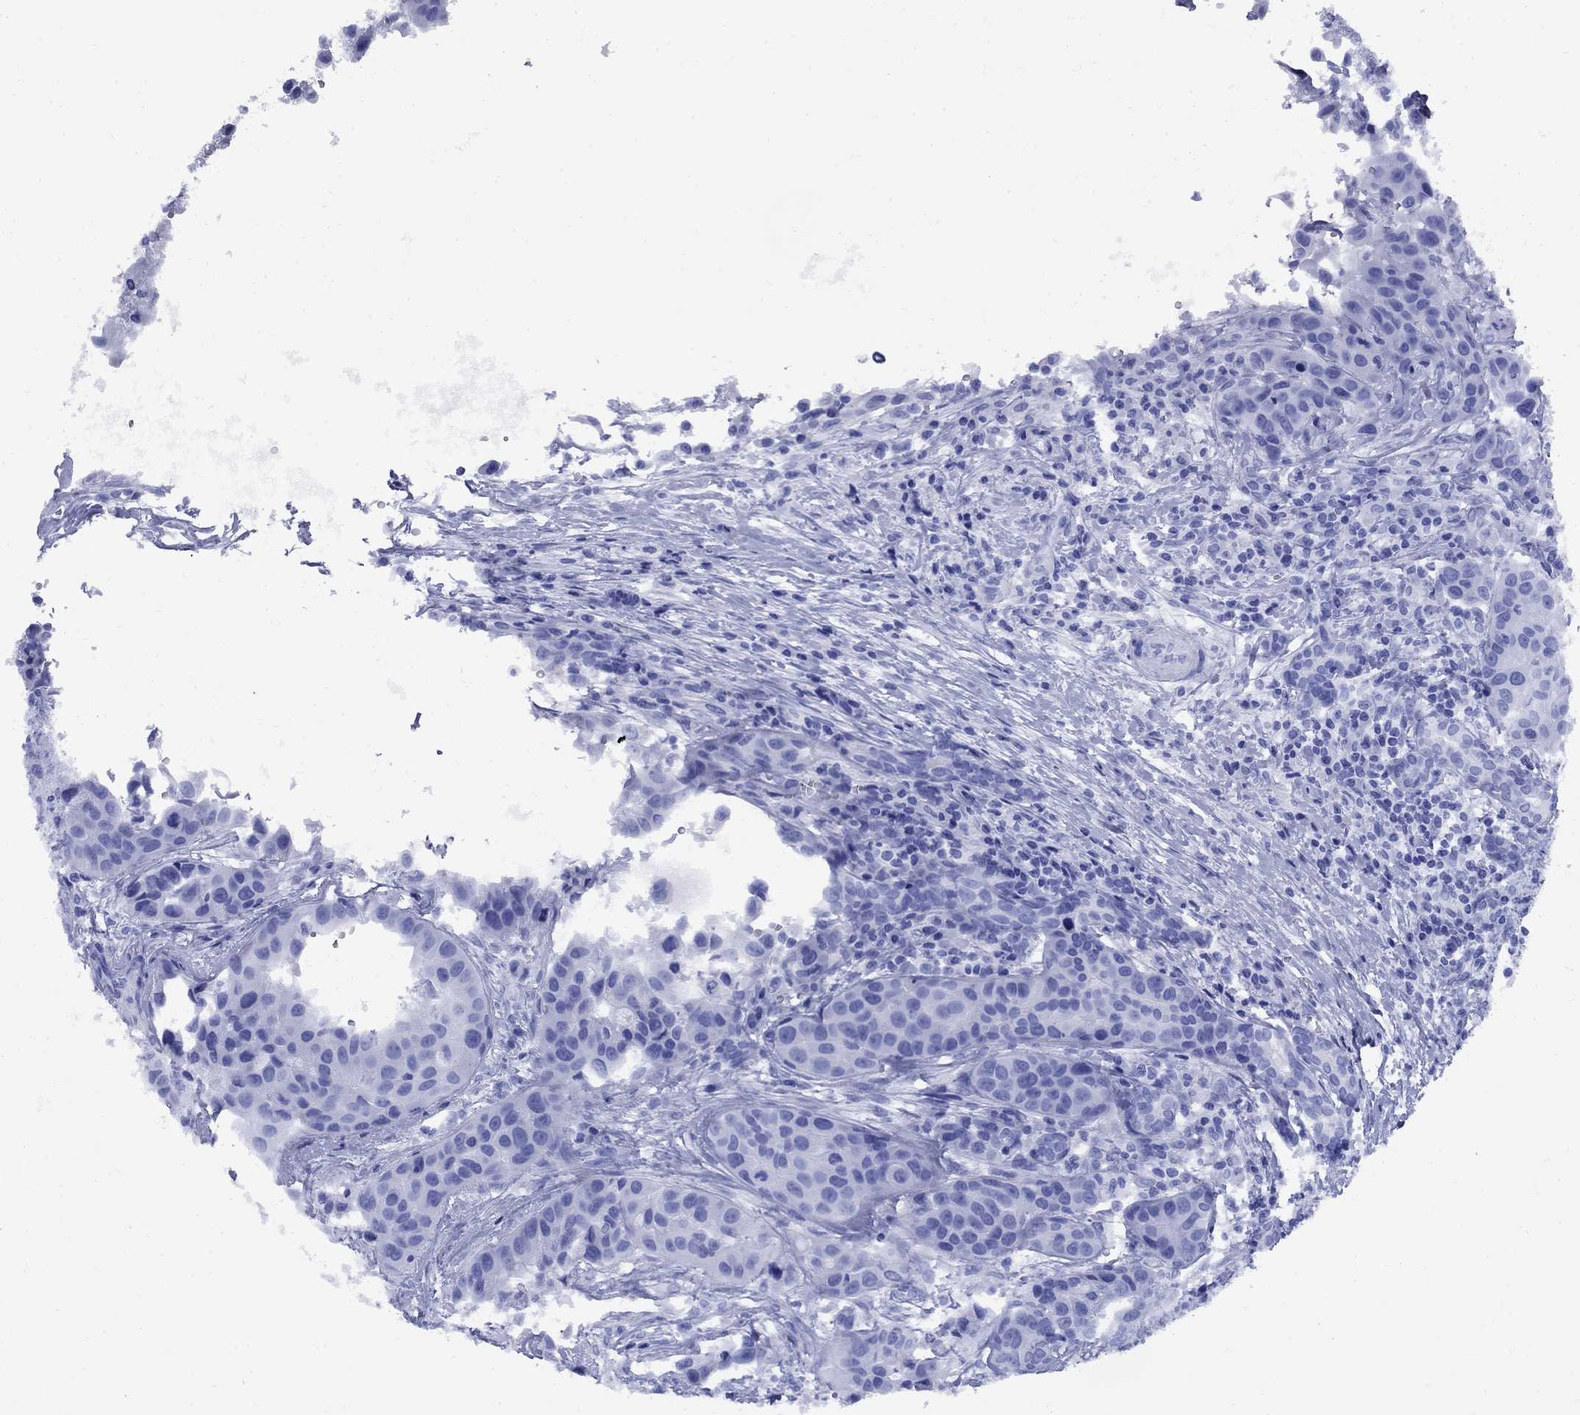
{"staining": {"intensity": "negative", "quantity": "none", "location": "none"}, "tissue": "head and neck cancer", "cell_type": "Tumor cells", "image_type": "cancer", "snomed": [{"axis": "morphology", "description": "Adenocarcinoma, NOS"}, {"axis": "topography", "description": "Head-Neck"}], "caption": "Immunohistochemistry micrograph of neoplastic tissue: head and neck cancer (adenocarcinoma) stained with DAB (3,3'-diaminobenzidine) exhibits no significant protein staining in tumor cells.", "gene": "SMCP", "patient": {"sex": "male", "age": 76}}